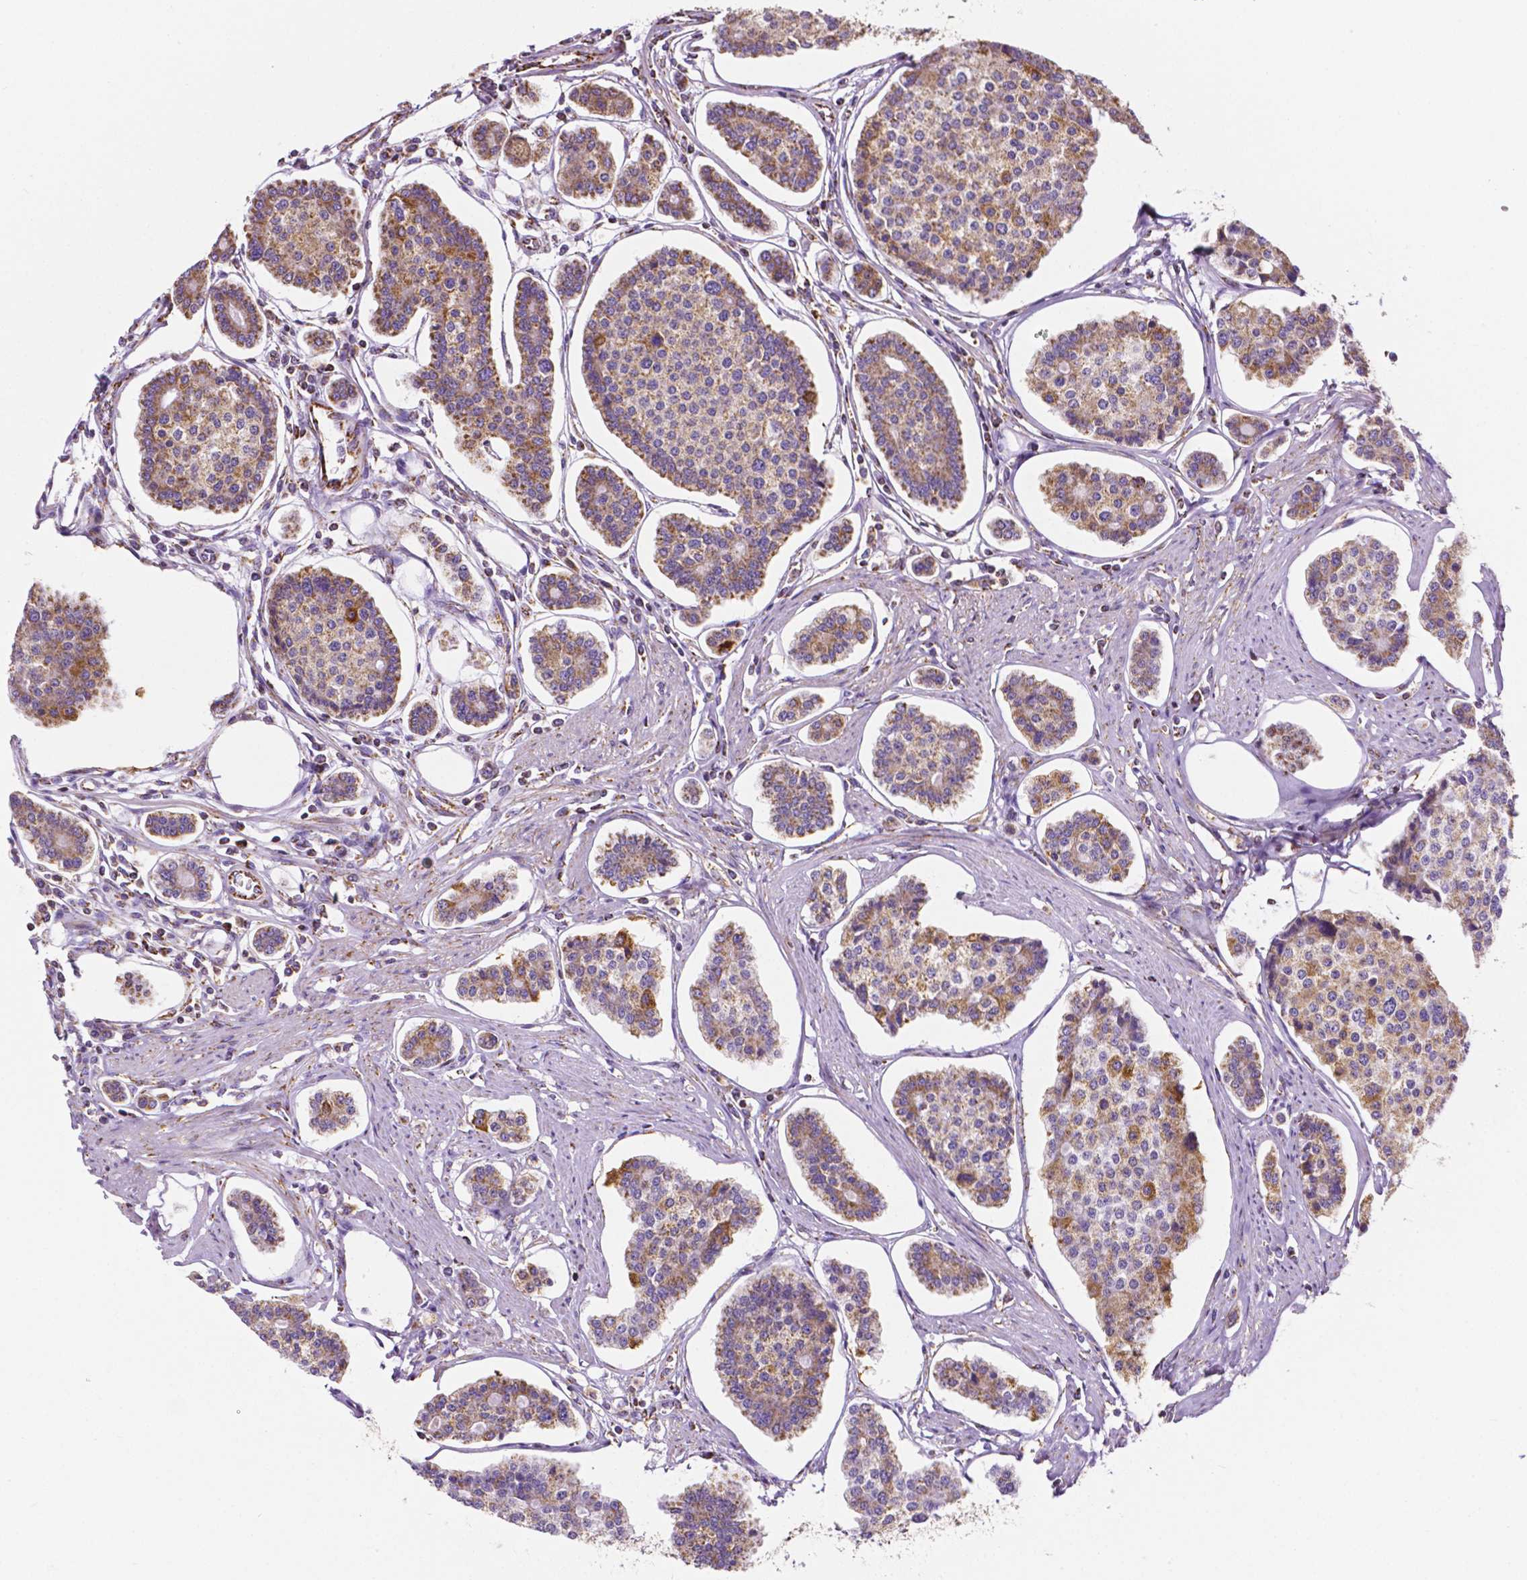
{"staining": {"intensity": "moderate", "quantity": ">75%", "location": "cytoplasmic/membranous"}, "tissue": "carcinoid", "cell_type": "Tumor cells", "image_type": "cancer", "snomed": [{"axis": "morphology", "description": "Carcinoid, malignant, NOS"}, {"axis": "topography", "description": "Small intestine"}], "caption": "IHC of malignant carcinoid shows medium levels of moderate cytoplasmic/membranous expression in approximately >75% of tumor cells. (DAB = brown stain, brightfield microscopy at high magnification).", "gene": "RMDN3", "patient": {"sex": "female", "age": 65}}